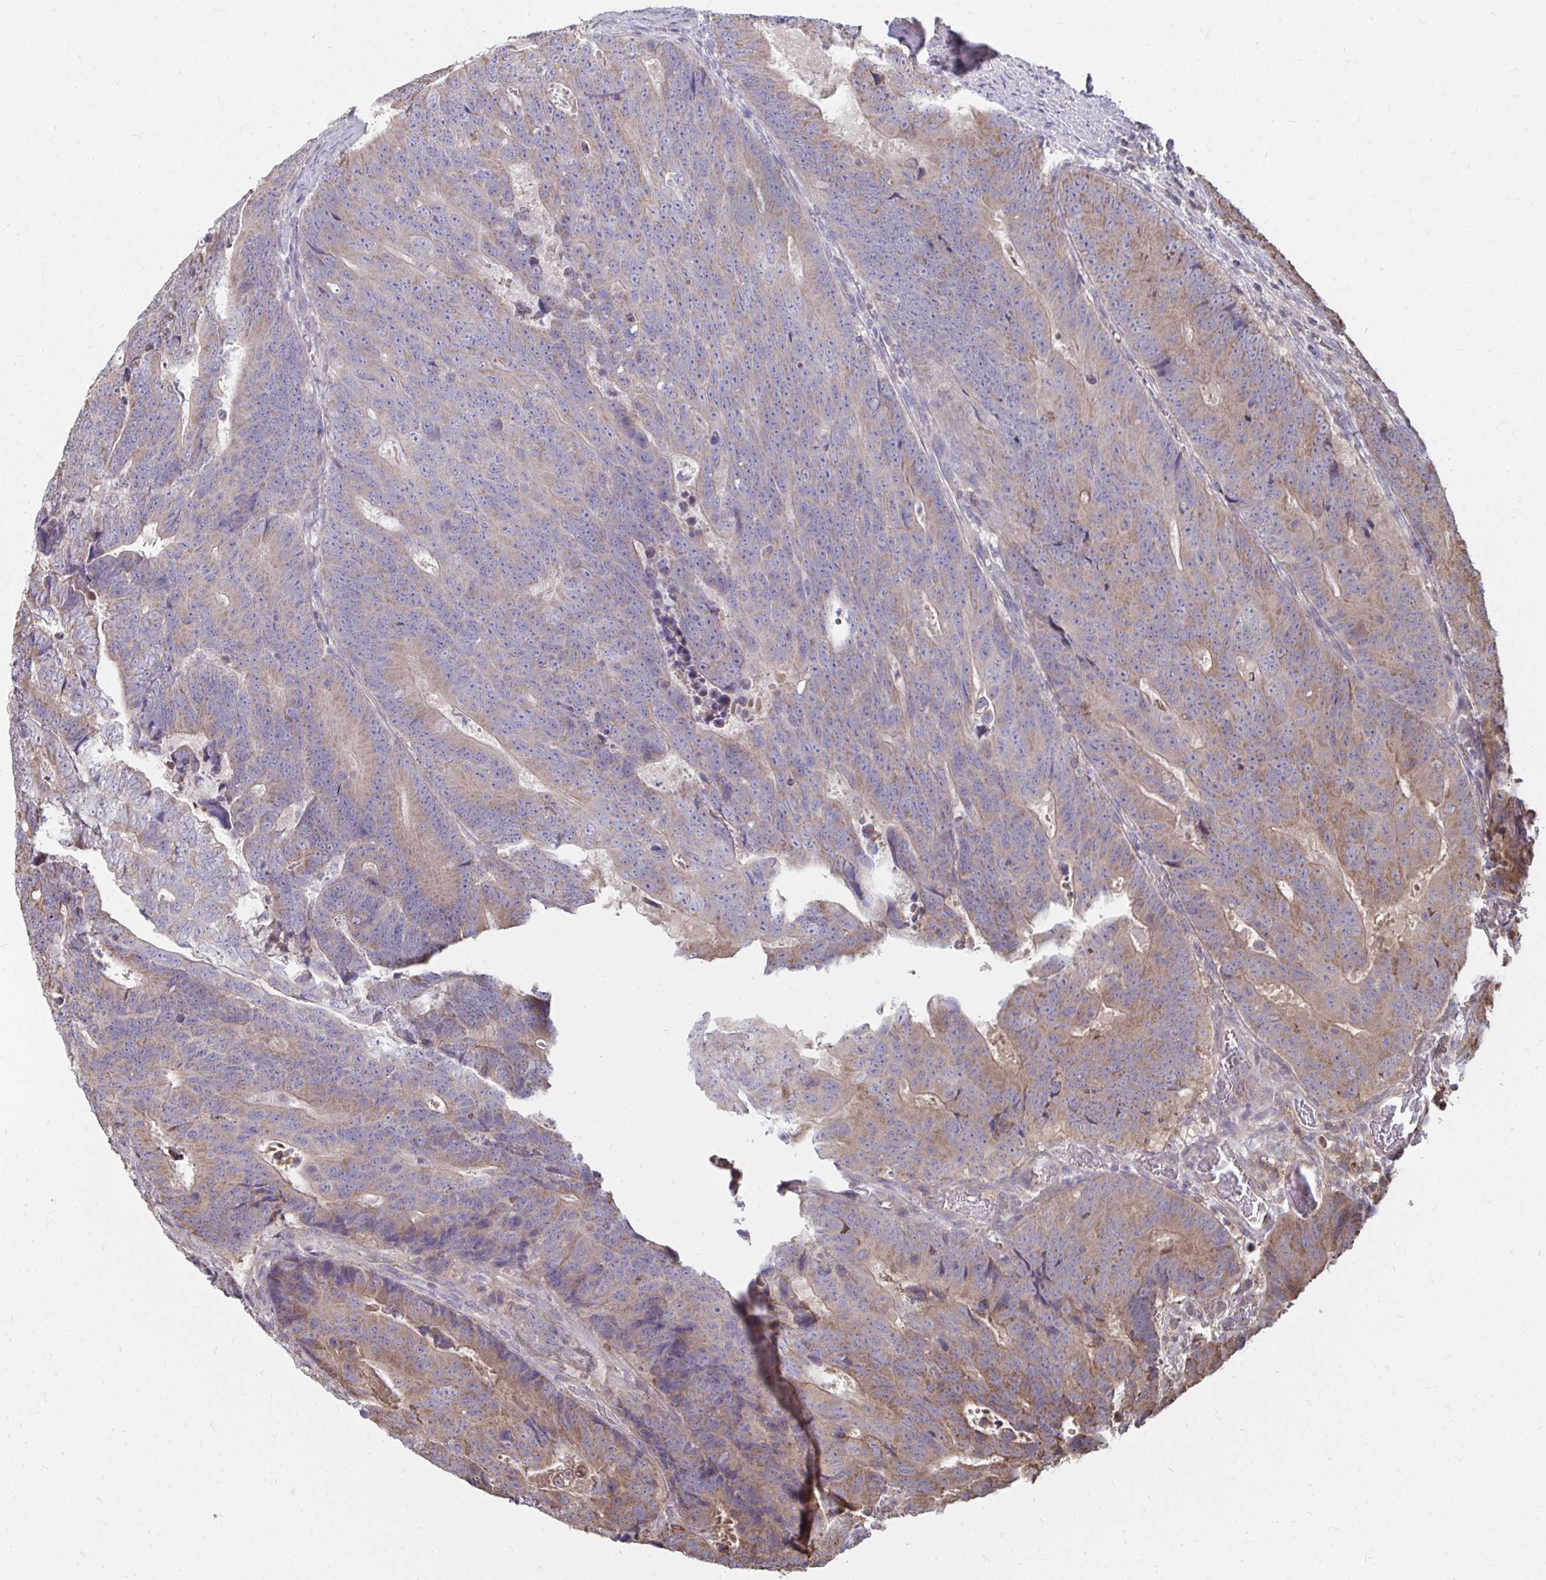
{"staining": {"intensity": "weak", "quantity": "25%-75%", "location": "cytoplasmic/membranous"}, "tissue": "colorectal cancer", "cell_type": "Tumor cells", "image_type": "cancer", "snomed": [{"axis": "morphology", "description": "Adenocarcinoma, NOS"}, {"axis": "topography", "description": "Colon"}], "caption": "A high-resolution histopathology image shows immunohistochemistry staining of colorectal cancer, which demonstrates weak cytoplasmic/membranous expression in approximately 25%-75% of tumor cells.", "gene": "DNAJA2", "patient": {"sex": "female", "age": 48}}